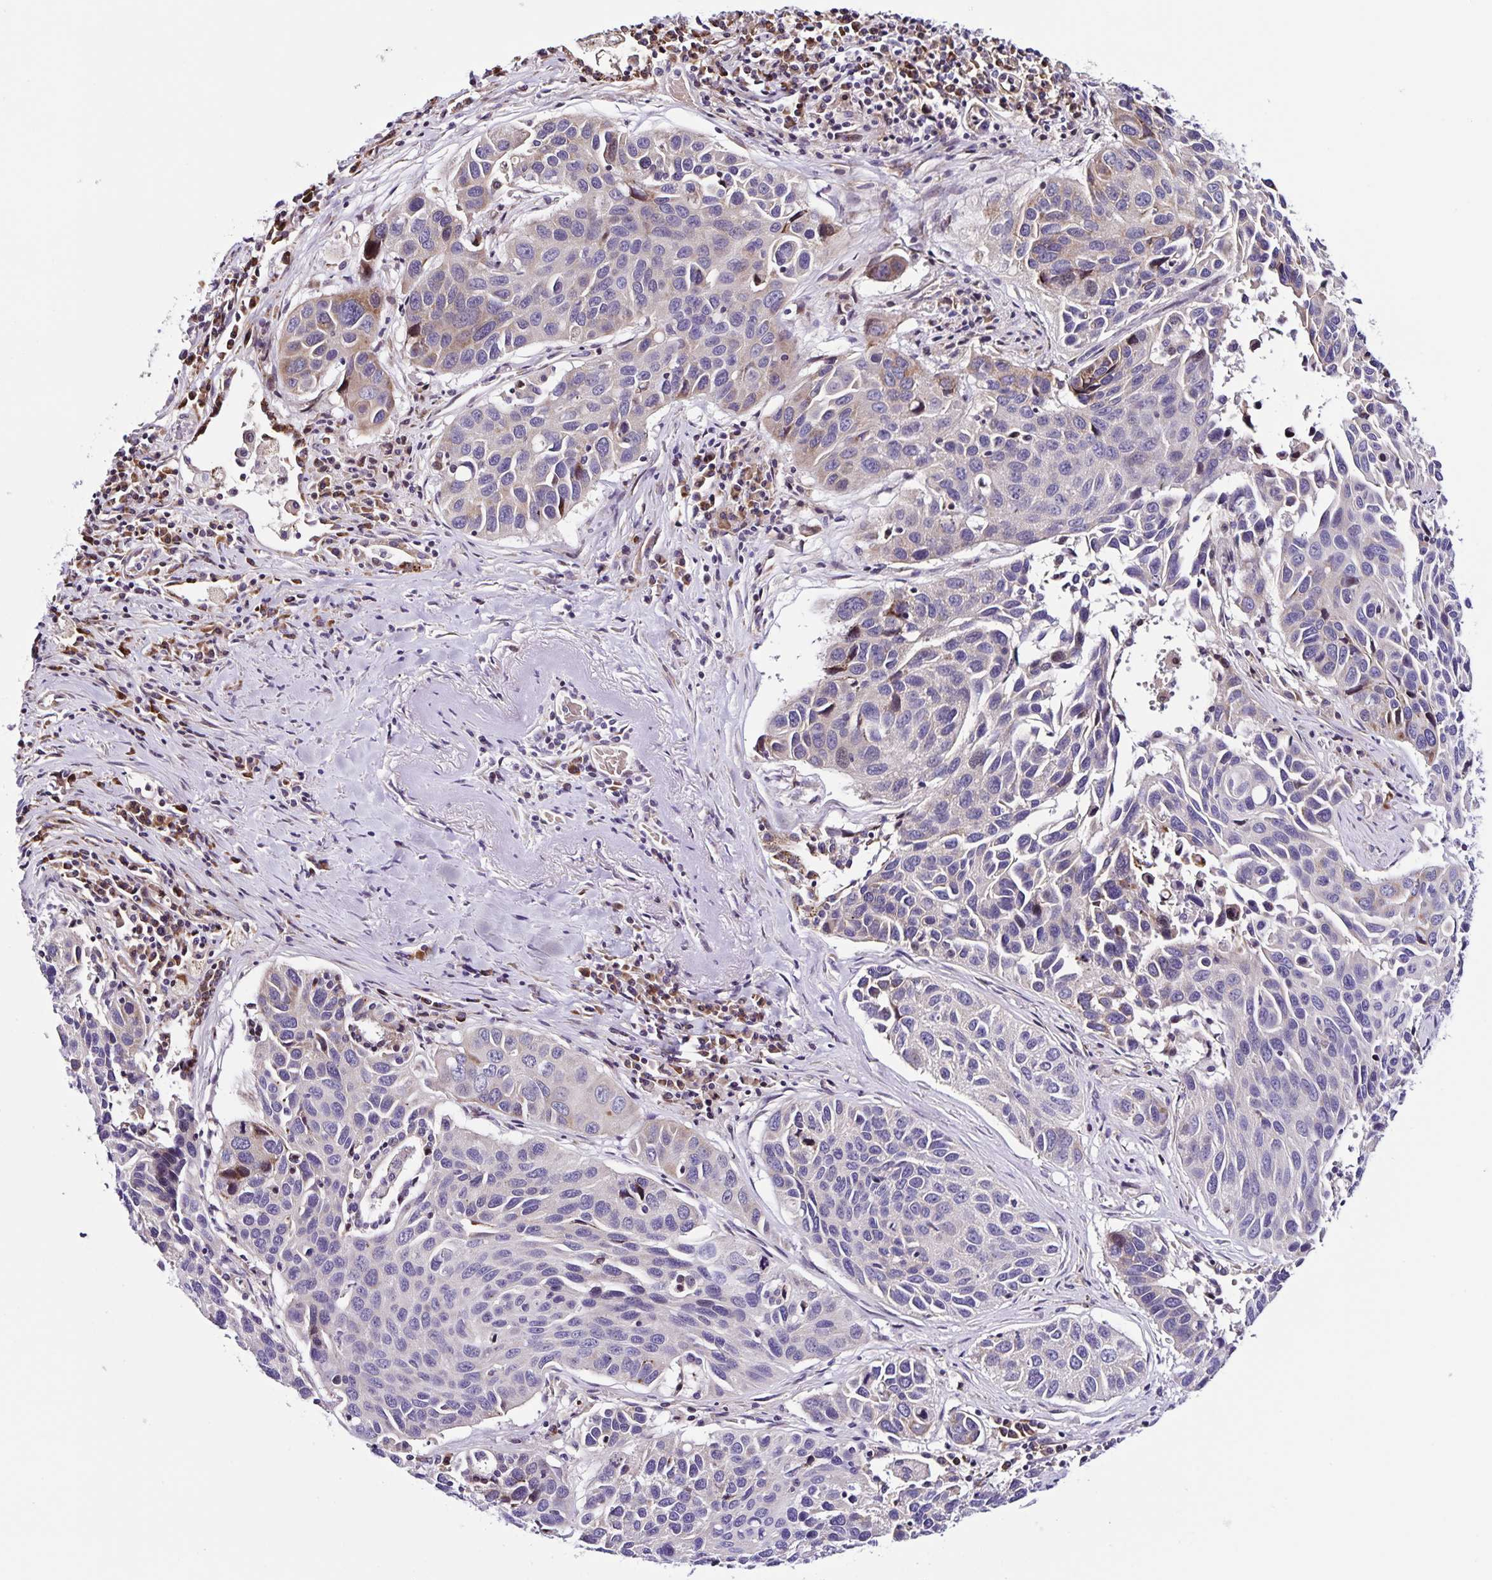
{"staining": {"intensity": "weak", "quantity": "<25%", "location": "cytoplasmic/membranous"}, "tissue": "lung cancer", "cell_type": "Tumor cells", "image_type": "cancer", "snomed": [{"axis": "morphology", "description": "Squamous cell carcinoma, NOS"}, {"axis": "topography", "description": "Lung"}], "caption": "This is an immunohistochemistry (IHC) micrograph of lung squamous cell carcinoma. There is no positivity in tumor cells.", "gene": "RNFT2", "patient": {"sex": "female", "age": 61}}